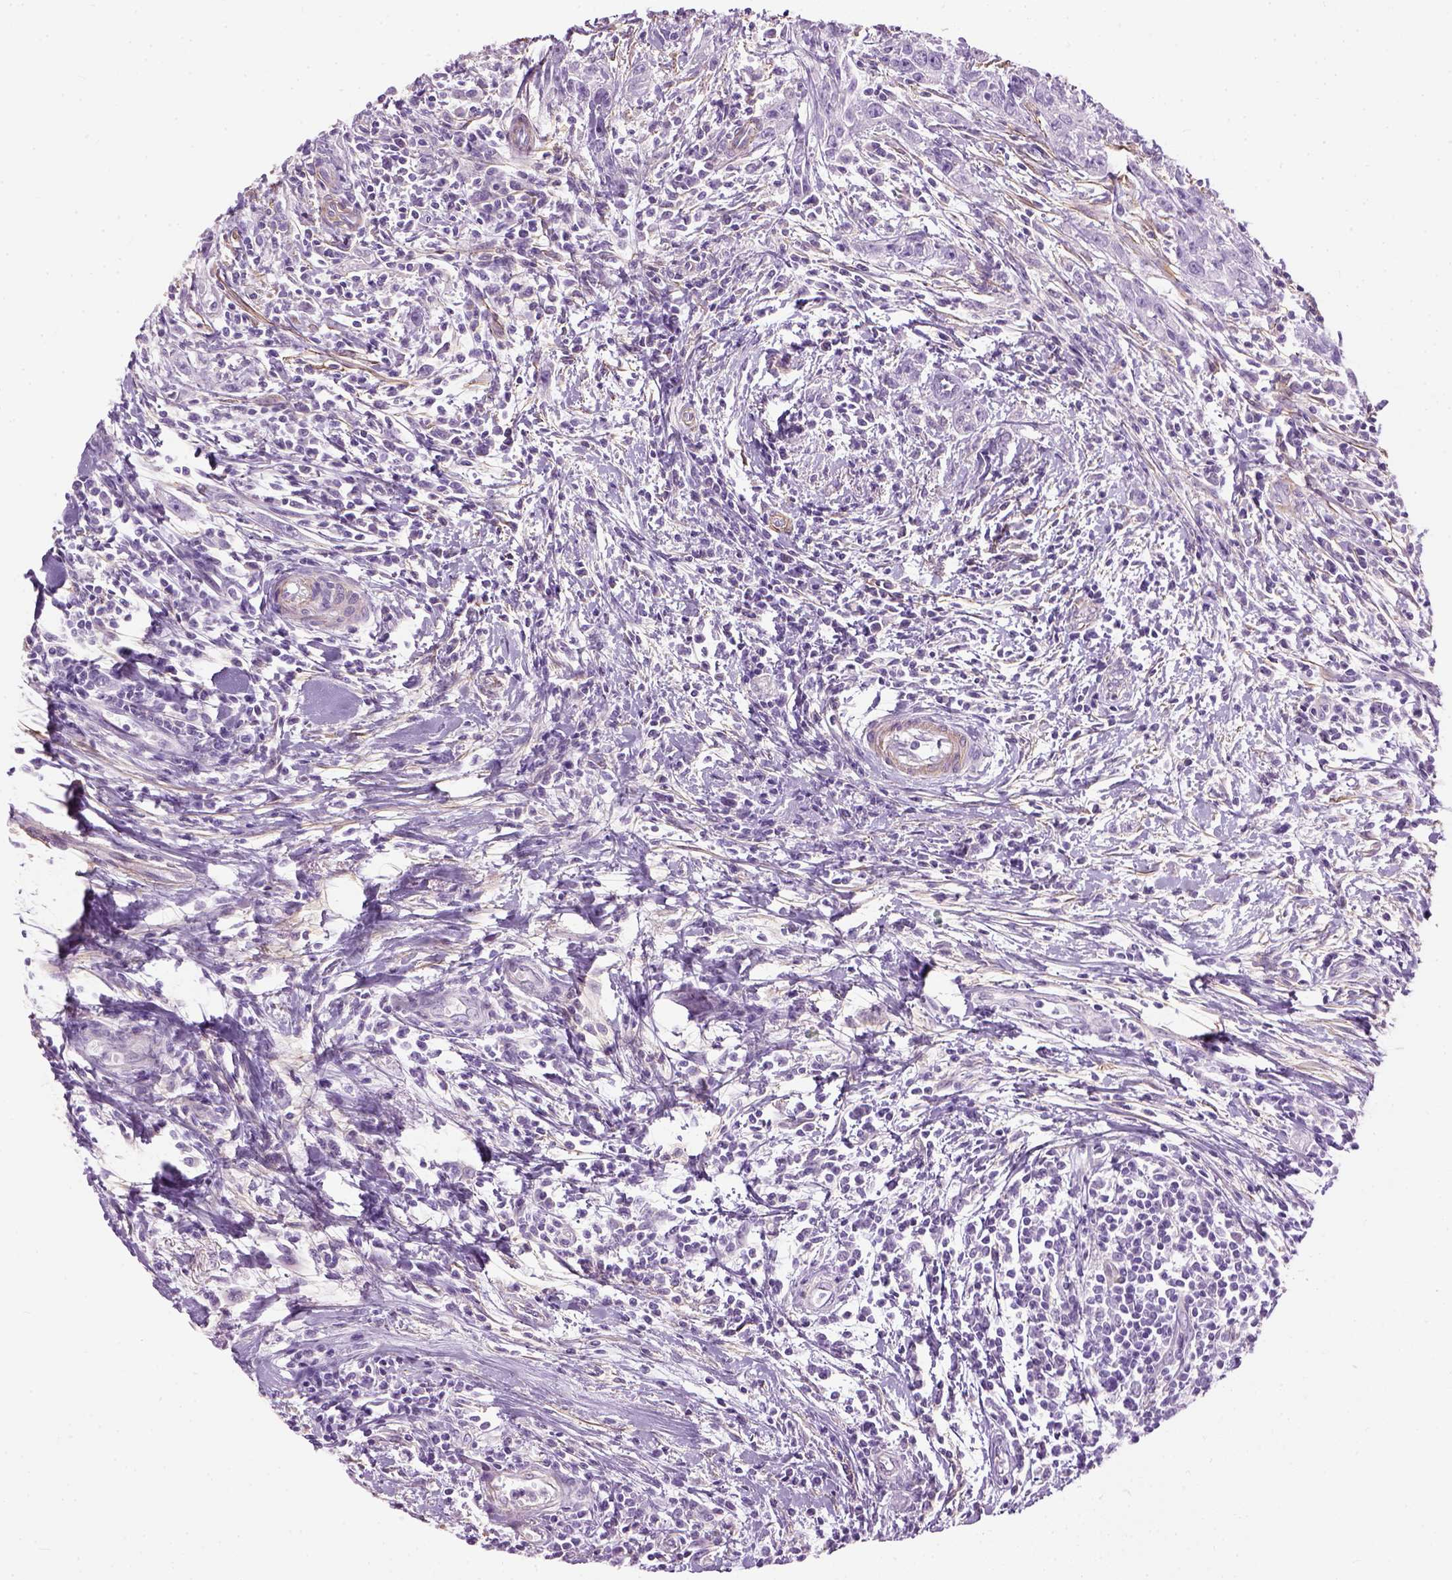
{"staining": {"intensity": "negative", "quantity": "none", "location": "none"}, "tissue": "urothelial cancer", "cell_type": "Tumor cells", "image_type": "cancer", "snomed": [{"axis": "morphology", "description": "Urothelial carcinoma, High grade"}, {"axis": "topography", "description": "Urinary bladder"}], "caption": "A high-resolution micrograph shows IHC staining of urothelial cancer, which exhibits no significant positivity in tumor cells.", "gene": "FAM161A", "patient": {"sex": "male", "age": 83}}